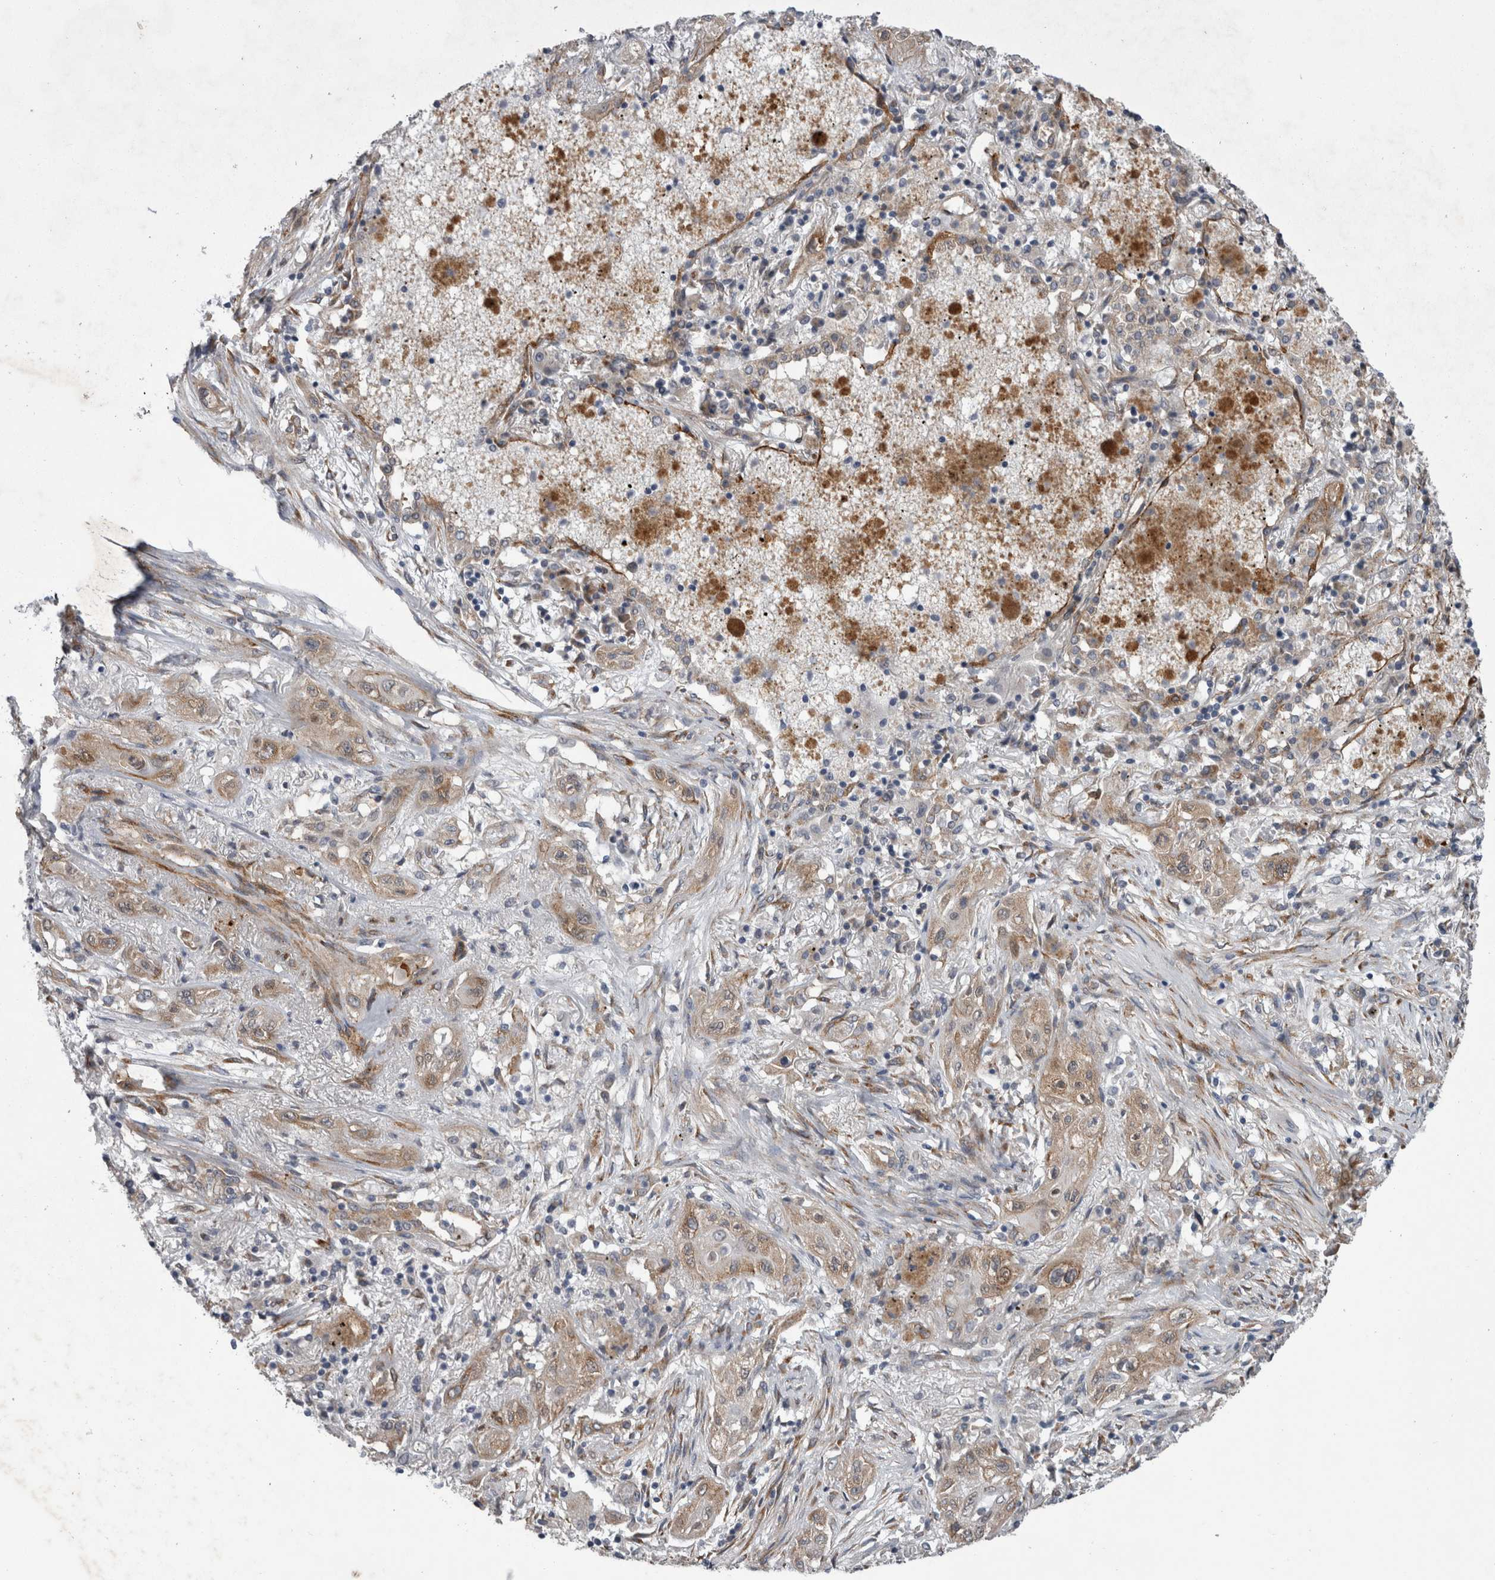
{"staining": {"intensity": "weak", "quantity": ">75%", "location": "cytoplasmic/membranous"}, "tissue": "lung cancer", "cell_type": "Tumor cells", "image_type": "cancer", "snomed": [{"axis": "morphology", "description": "Squamous cell carcinoma, NOS"}, {"axis": "topography", "description": "Lung"}], "caption": "This micrograph displays immunohistochemistry staining of human lung squamous cell carcinoma, with low weak cytoplasmic/membranous expression in approximately >75% of tumor cells.", "gene": "DDX6", "patient": {"sex": "female", "age": 47}}